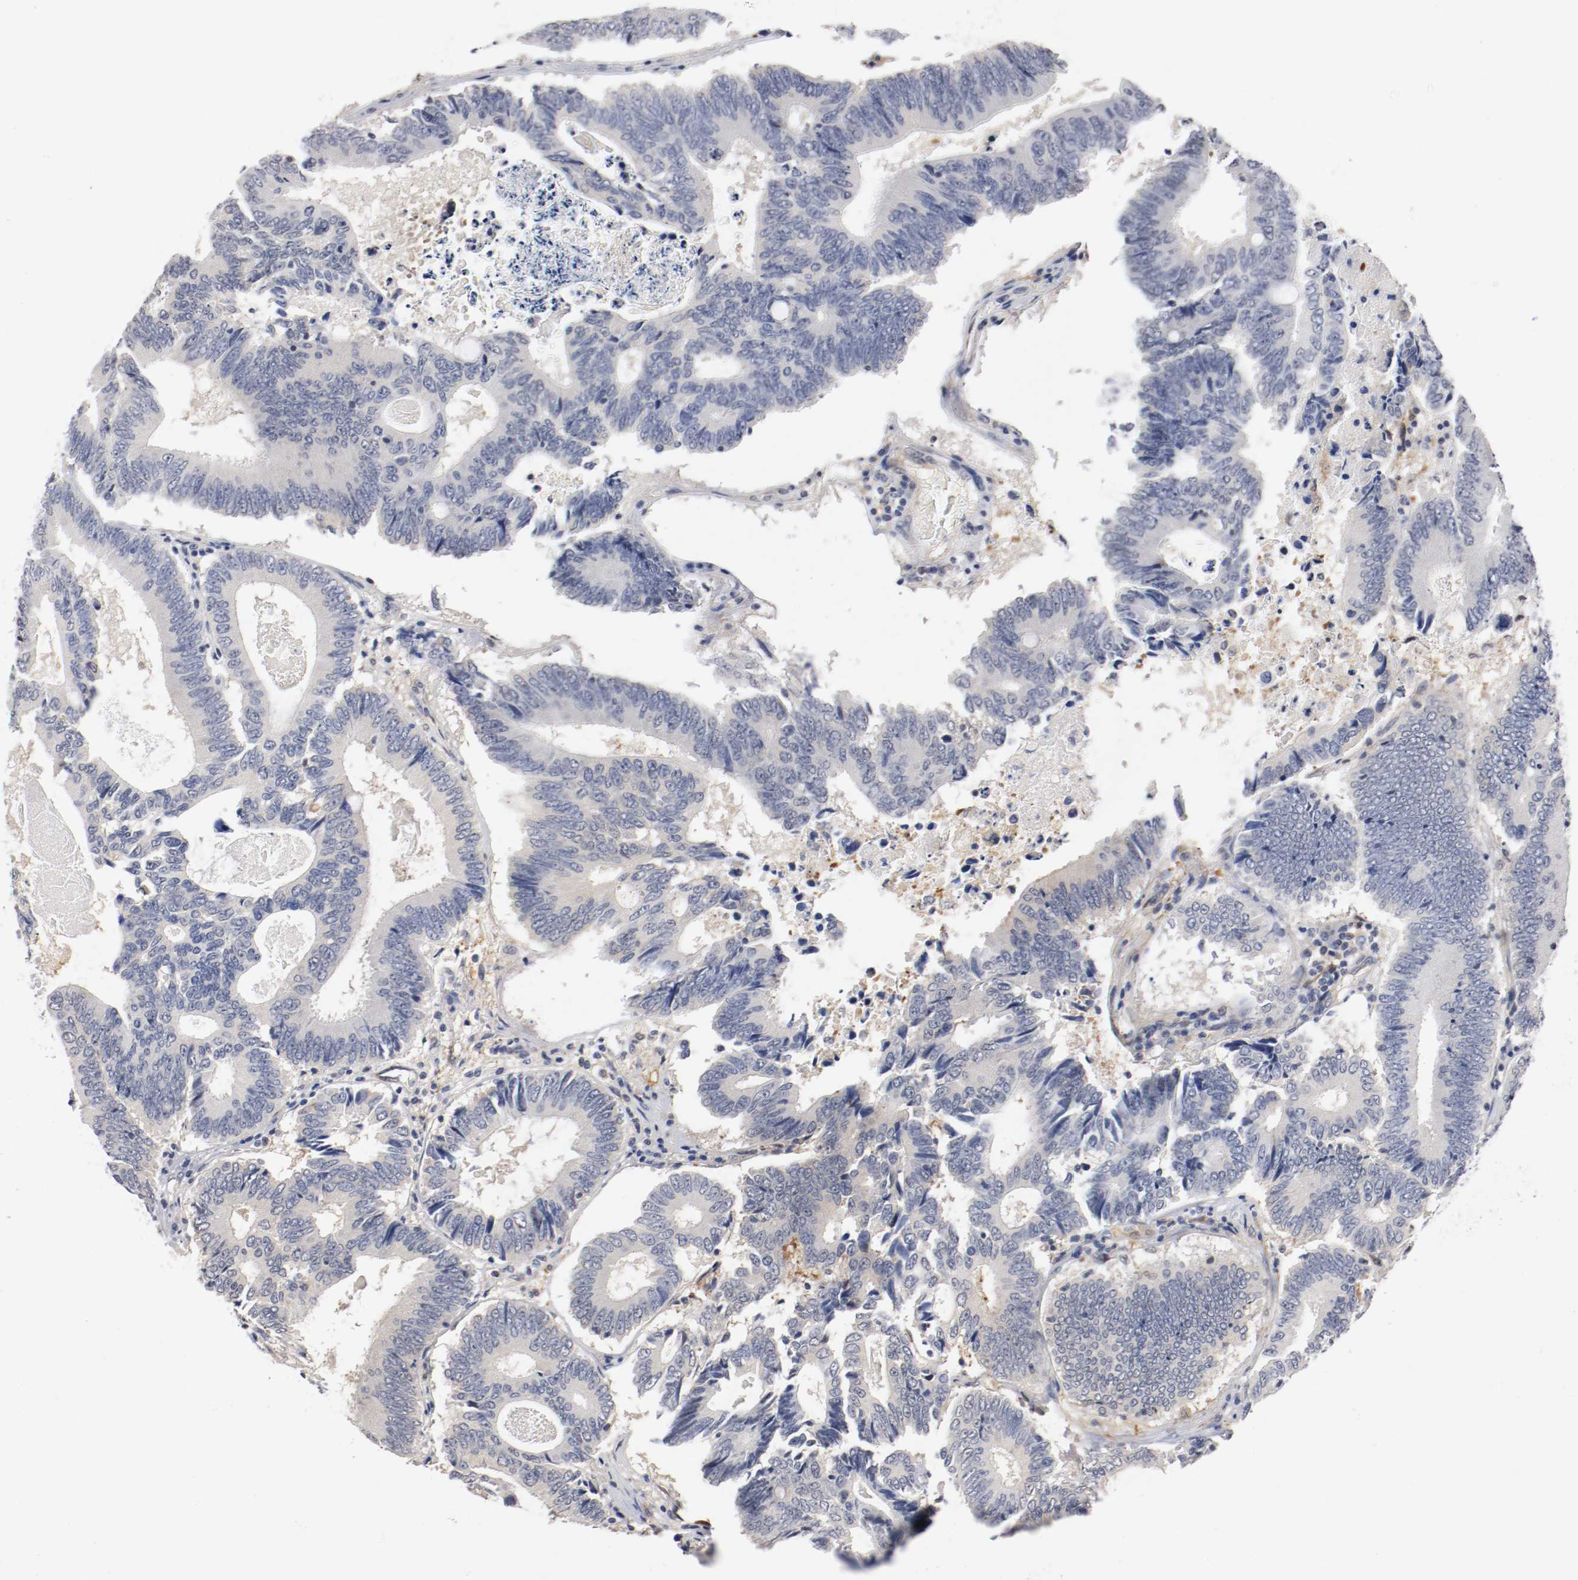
{"staining": {"intensity": "weak", "quantity": "<25%", "location": "cytoplasmic/membranous"}, "tissue": "colorectal cancer", "cell_type": "Tumor cells", "image_type": "cancer", "snomed": [{"axis": "morphology", "description": "Adenocarcinoma, NOS"}, {"axis": "topography", "description": "Colon"}], "caption": "High power microscopy photomicrograph of an immunohistochemistry image of colorectal cancer, revealing no significant positivity in tumor cells.", "gene": "RBM23", "patient": {"sex": "female", "age": 78}}